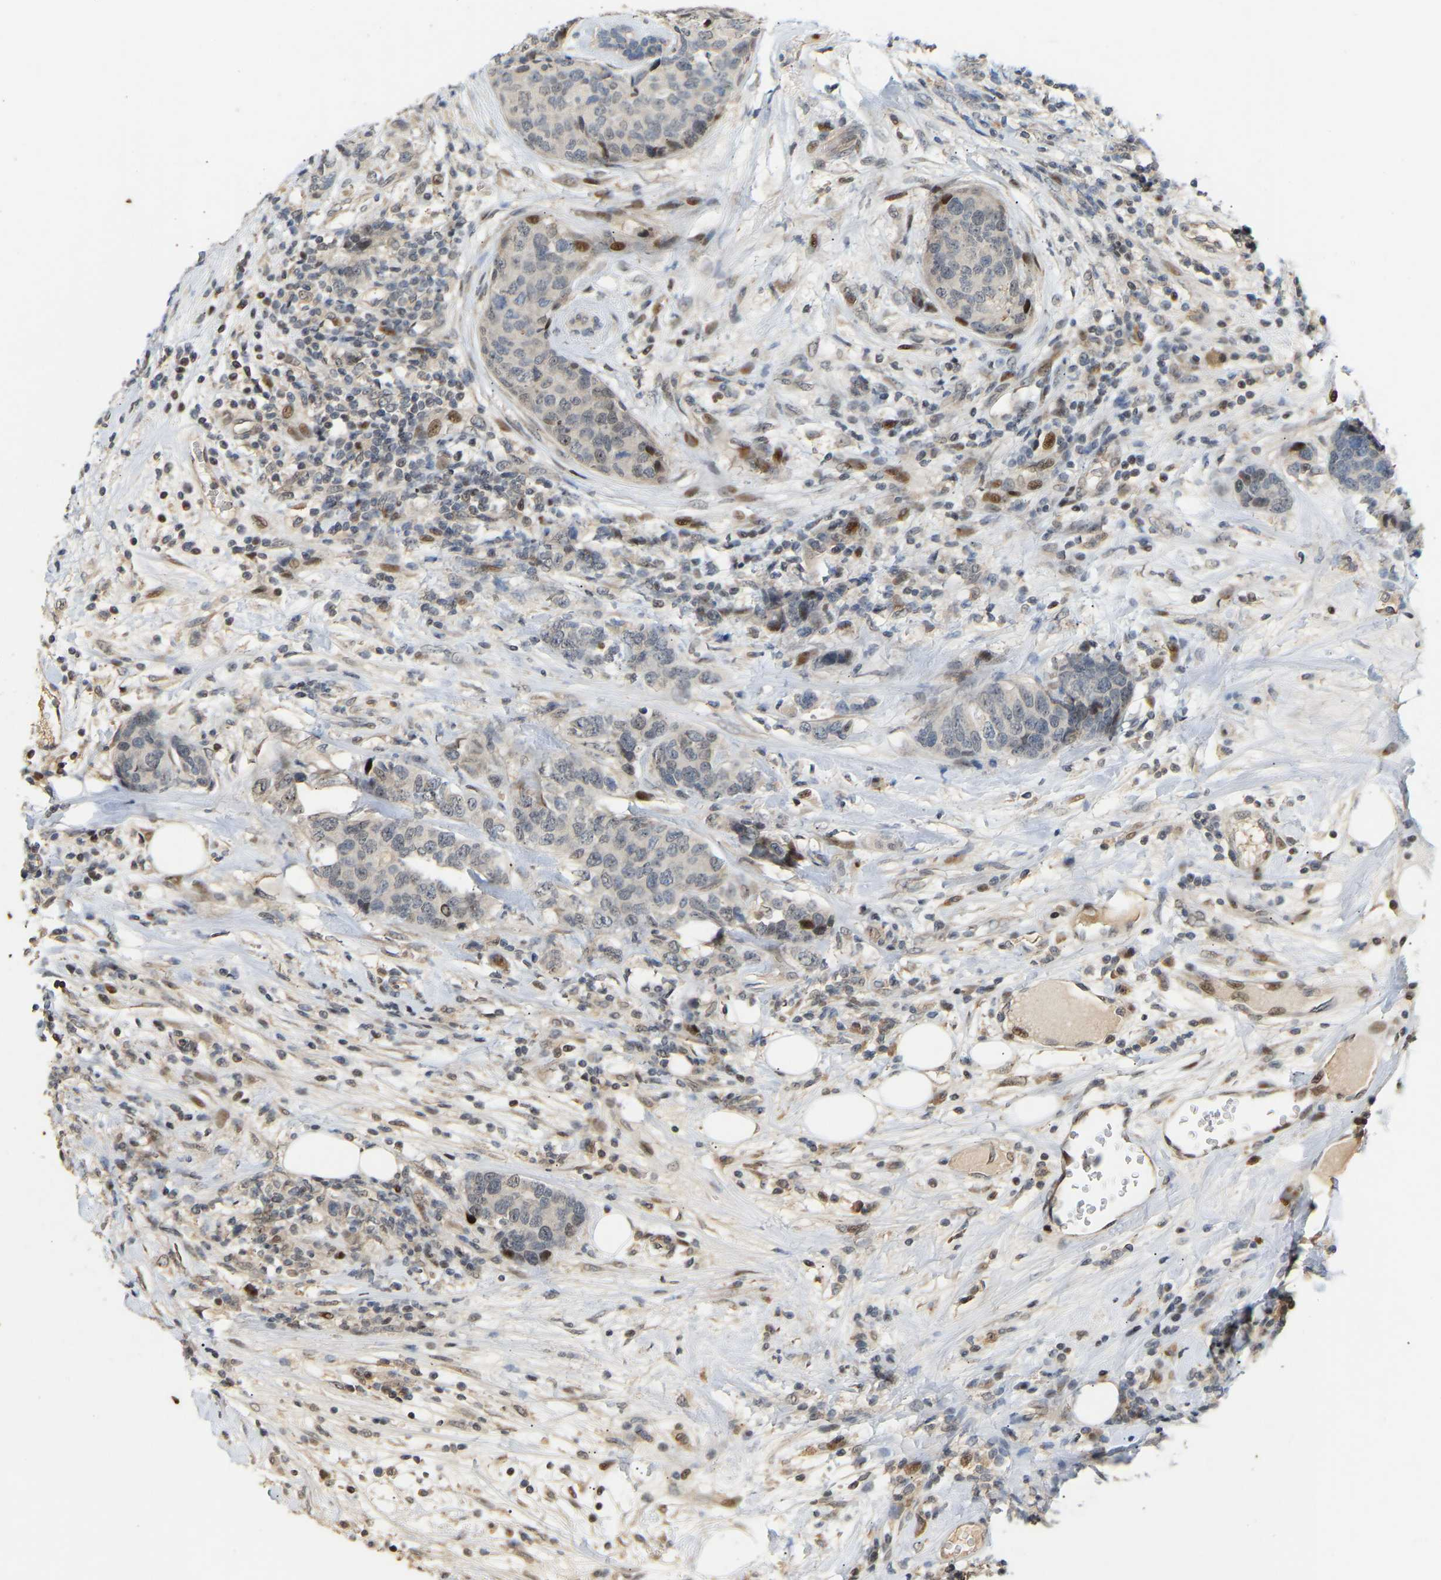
{"staining": {"intensity": "negative", "quantity": "none", "location": "none"}, "tissue": "breast cancer", "cell_type": "Tumor cells", "image_type": "cancer", "snomed": [{"axis": "morphology", "description": "Lobular carcinoma"}, {"axis": "topography", "description": "Breast"}], "caption": "IHC micrograph of human breast cancer (lobular carcinoma) stained for a protein (brown), which shows no positivity in tumor cells.", "gene": "PTPN4", "patient": {"sex": "female", "age": 59}}